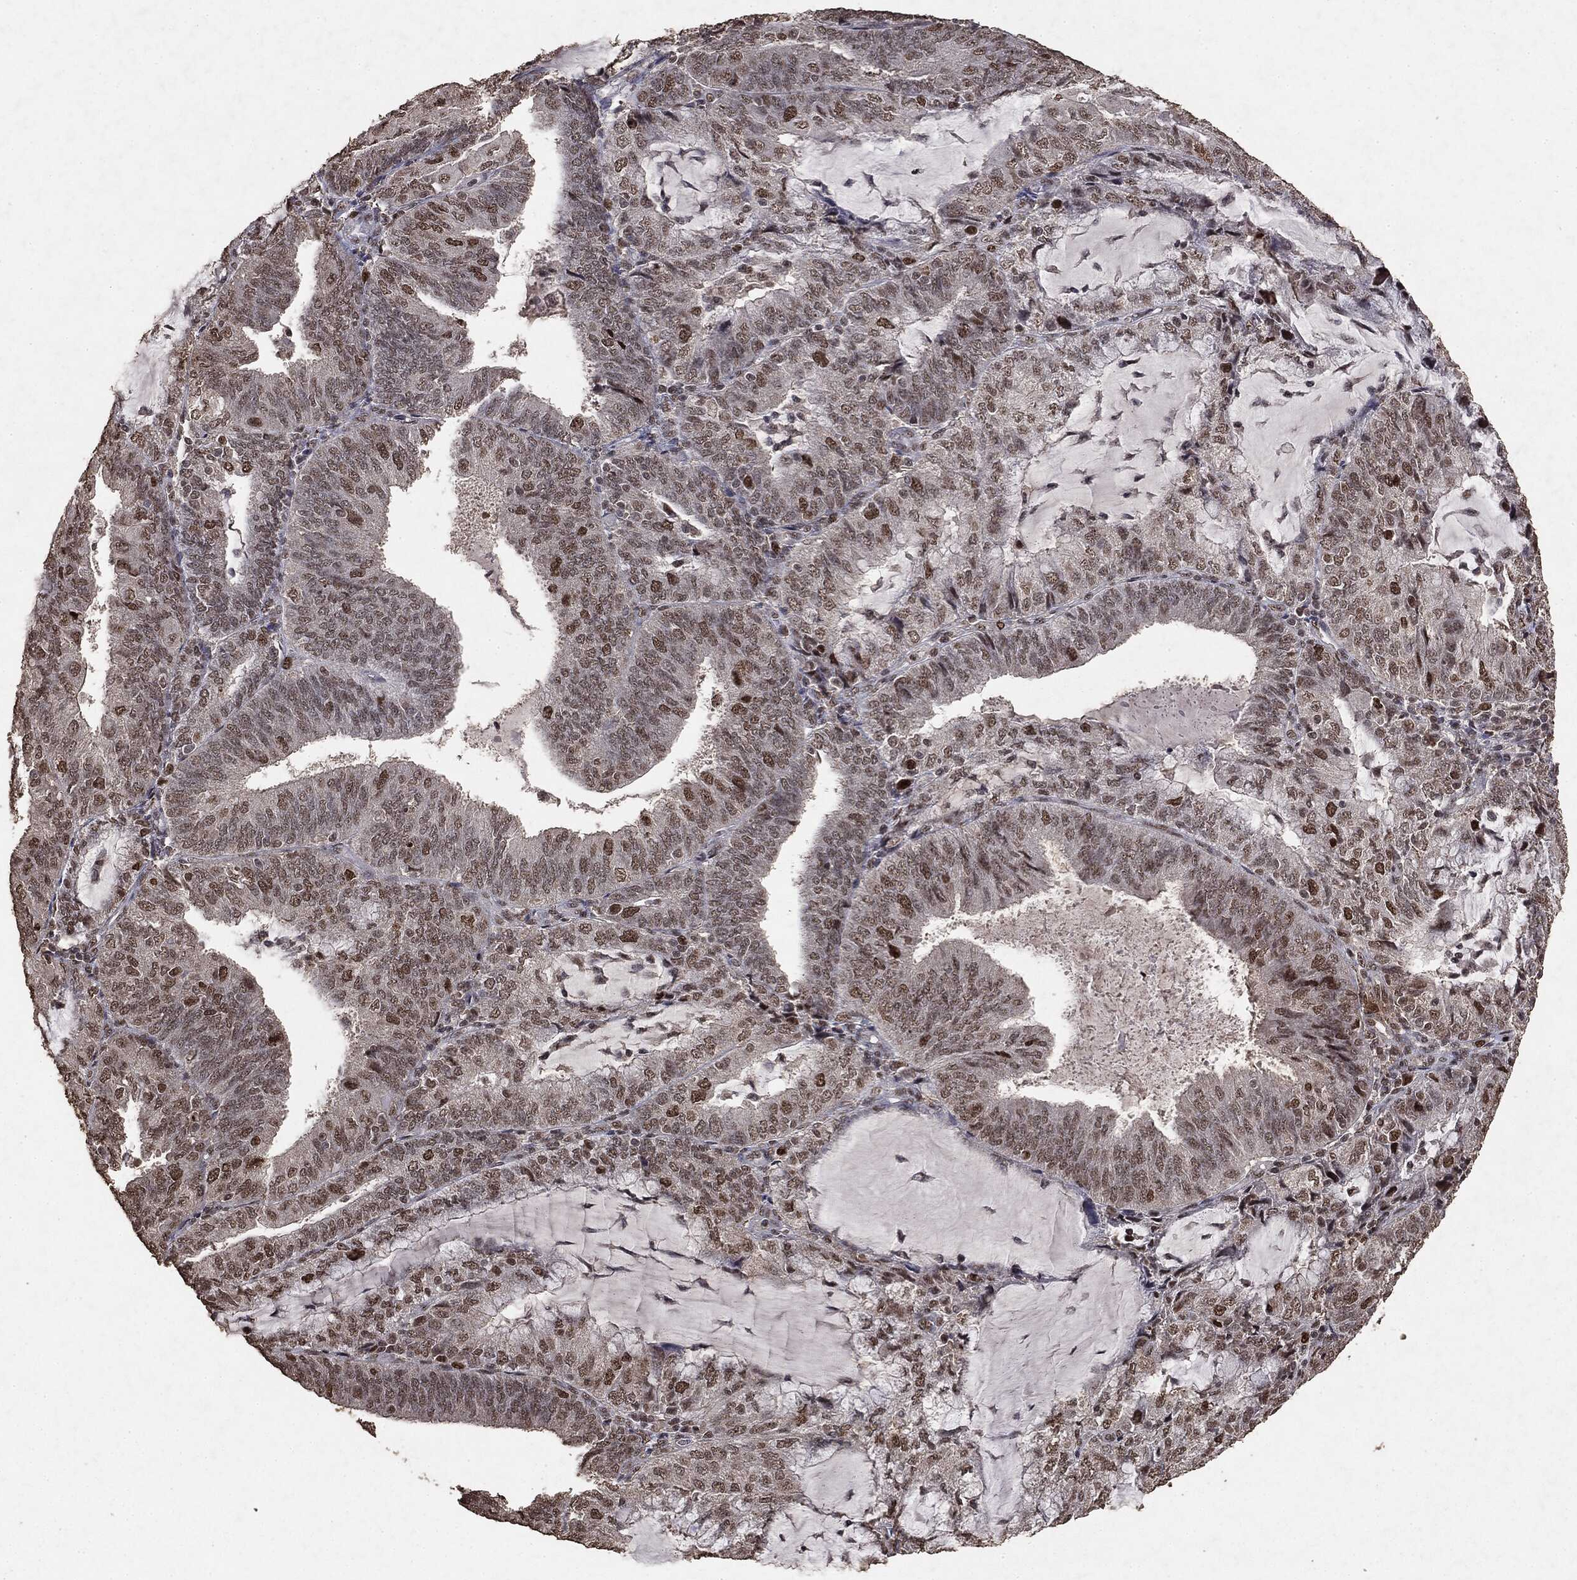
{"staining": {"intensity": "strong", "quantity": "<25%", "location": "nuclear"}, "tissue": "endometrial cancer", "cell_type": "Tumor cells", "image_type": "cancer", "snomed": [{"axis": "morphology", "description": "Adenocarcinoma, NOS"}, {"axis": "topography", "description": "Endometrium"}], "caption": "Endometrial cancer (adenocarcinoma) stained for a protein (brown) reveals strong nuclear positive positivity in about <25% of tumor cells.", "gene": "RAD18", "patient": {"sex": "female", "age": 81}}